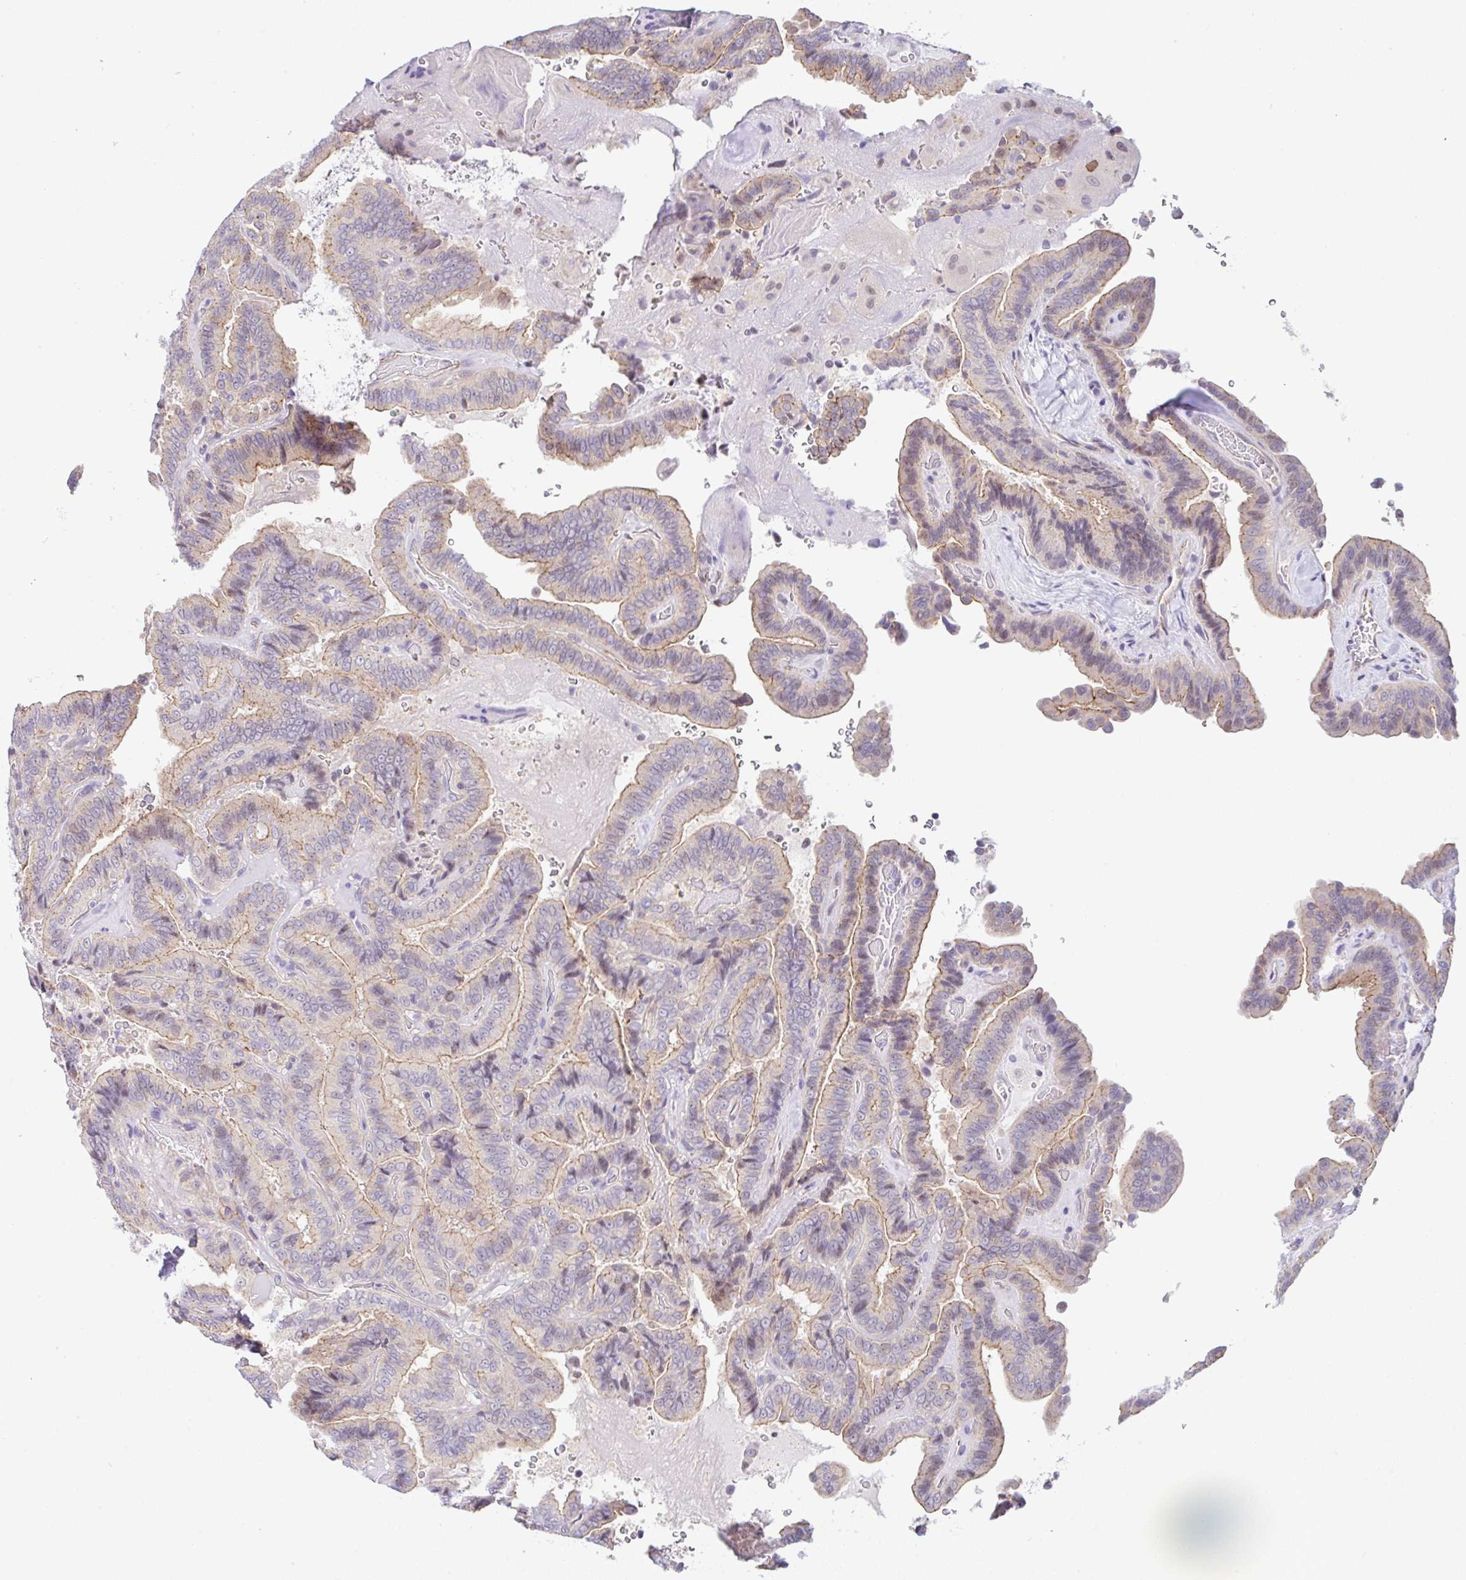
{"staining": {"intensity": "moderate", "quantity": "<25%", "location": "cytoplasmic/membranous"}, "tissue": "thyroid cancer", "cell_type": "Tumor cells", "image_type": "cancer", "snomed": [{"axis": "morphology", "description": "Papillary adenocarcinoma, NOS"}, {"axis": "topography", "description": "Thyroid gland"}], "caption": "Papillary adenocarcinoma (thyroid) stained with DAB immunohistochemistry (IHC) demonstrates low levels of moderate cytoplasmic/membranous positivity in approximately <25% of tumor cells. The staining is performed using DAB brown chromogen to label protein expression. The nuclei are counter-stained blue using hematoxylin.", "gene": "CGNL1", "patient": {"sex": "male", "age": 61}}